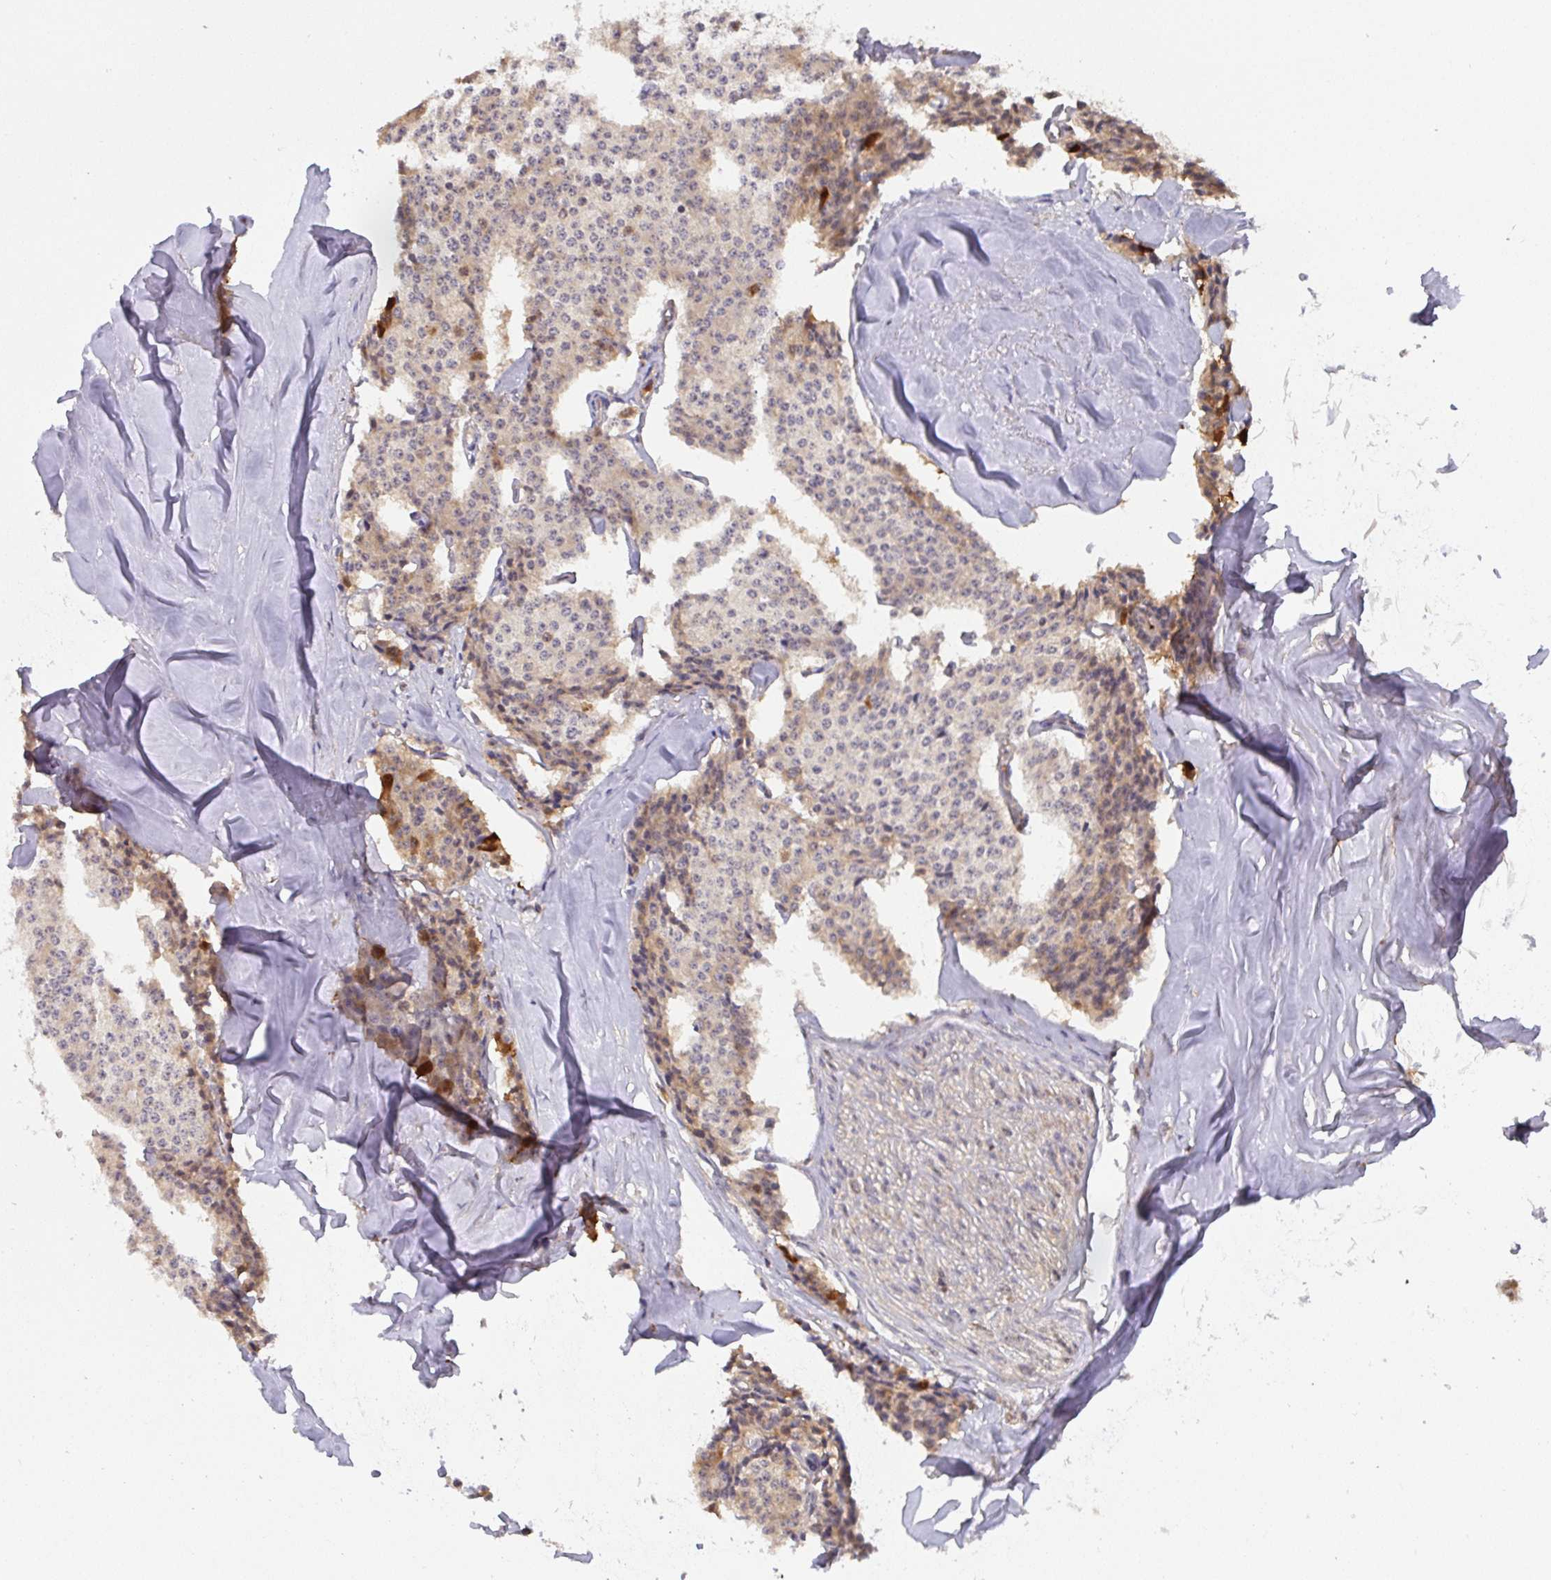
{"staining": {"intensity": "weak", "quantity": "25%-75%", "location": "cytoplasmic/membranous"}, "tissue": "carcinoid", "cell_type": "Tumor cells", "image_type": "cancer", "snomed": [{"axis": "morphology", "description": "Carcinoid, malignant, NOS"}, {"axis": "topography", "description": "Small intestine"}], "caption": "The image exhibits a brown stain indicating the presence of a protein in the cytoplasmic/membranous of tumor cells in carcinoid.", "gene": "TIGAR", "patient": {"sex": "female", "age": 64}}